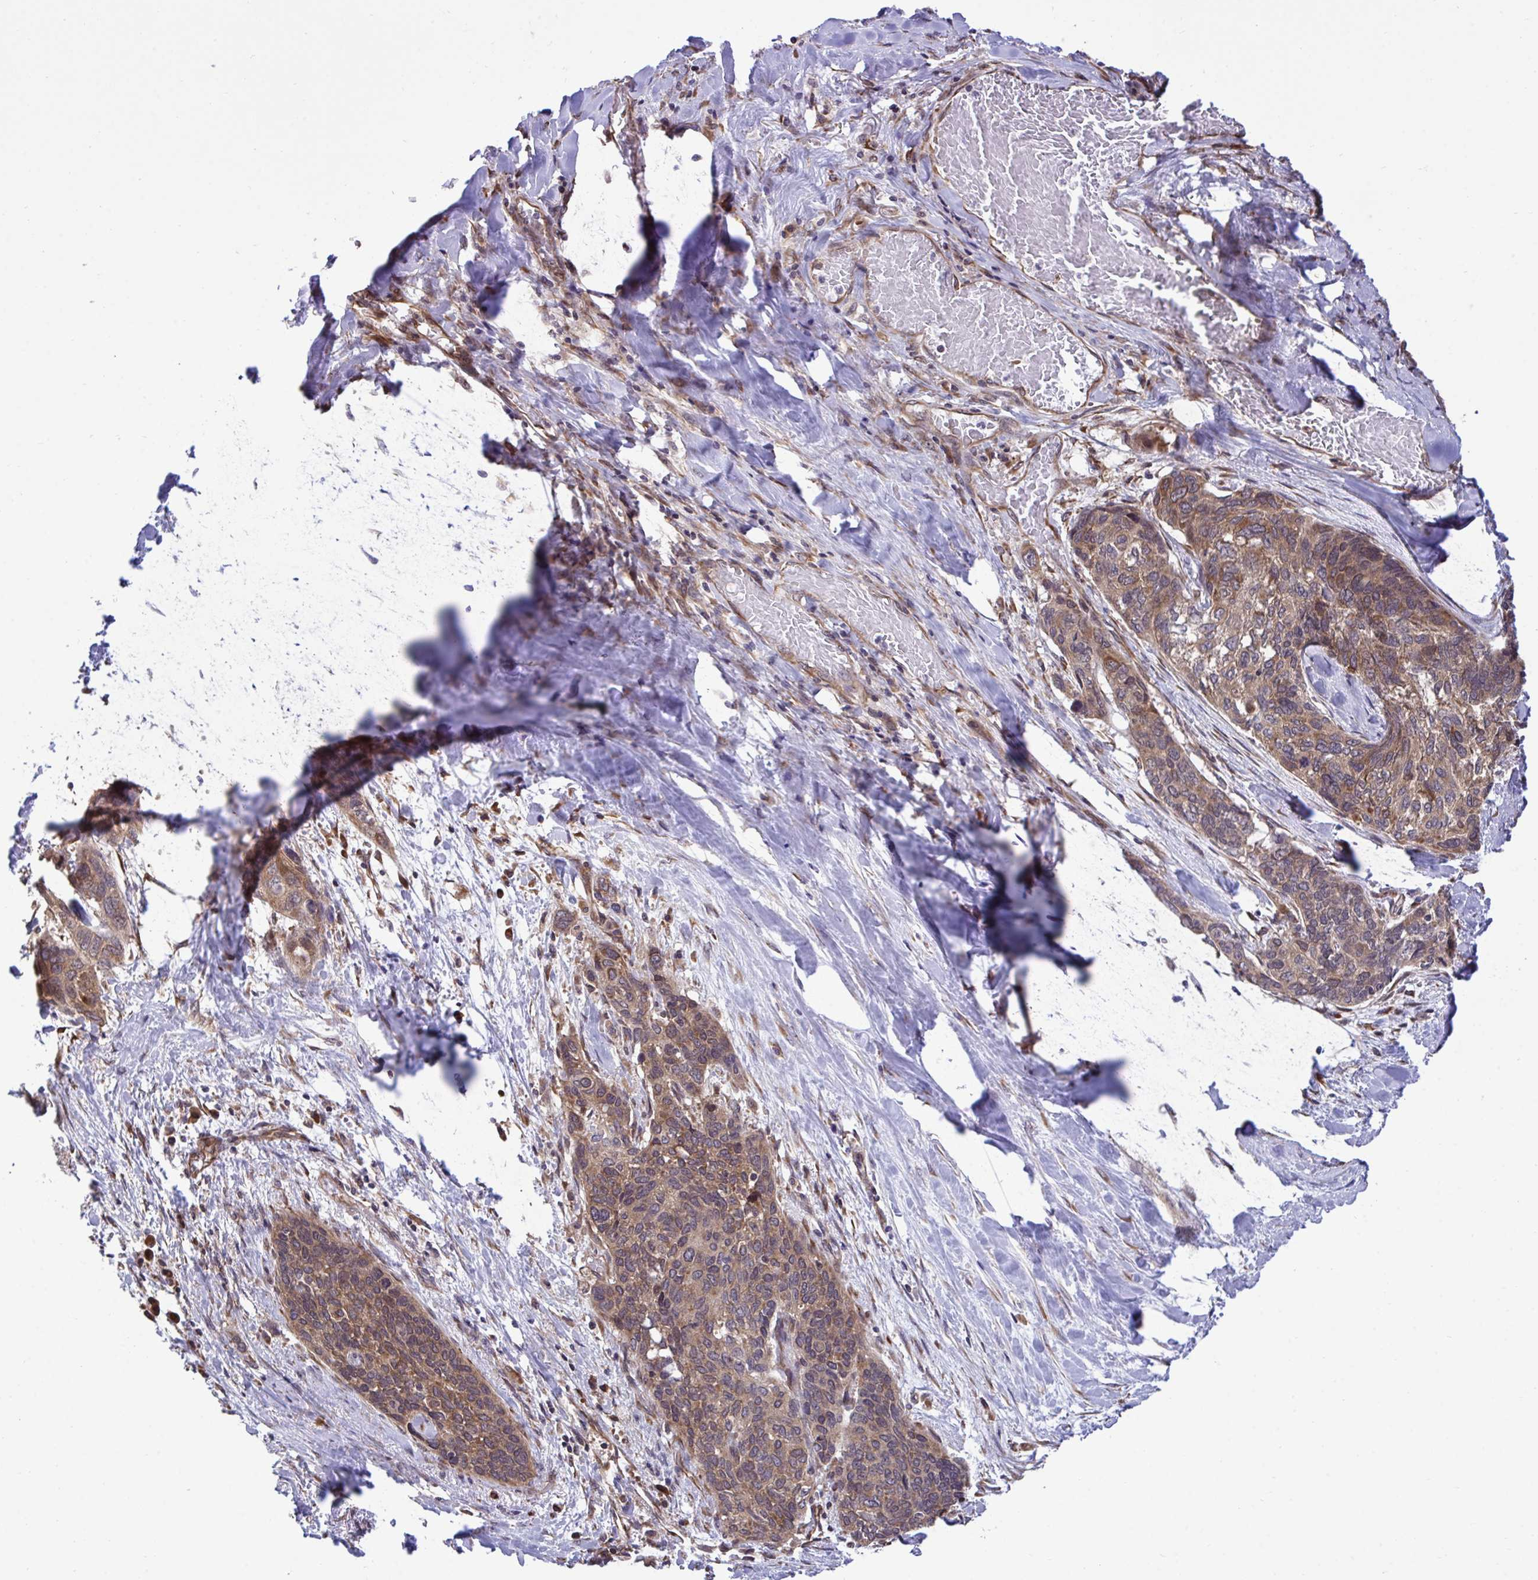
{"staining": {"intensity": "moderate", "quantity": ">75%", "location": "cytoplasmic/membranous"}, "tissue": "lung cancer", "cell_type": "Tumor cells", "image_type": "cancer", "snomed": [{"axis": "morphology", "description": "Squamous cell carcinoma, NOS"}, {"axis": "morphology", "description": "Squamous cell carcinoma, metastatic, NOS"}, {"axis": "topography", "description": "Lymph node"}, {"axis": "topography", "description": "Lung"}], "caption": "Lung cancer stained for a protein shows moderate cytoplasmic/membranous positivity in tumor cells.", "gene": "RPS15", "patient": {"sex": "male", "age": 41}}